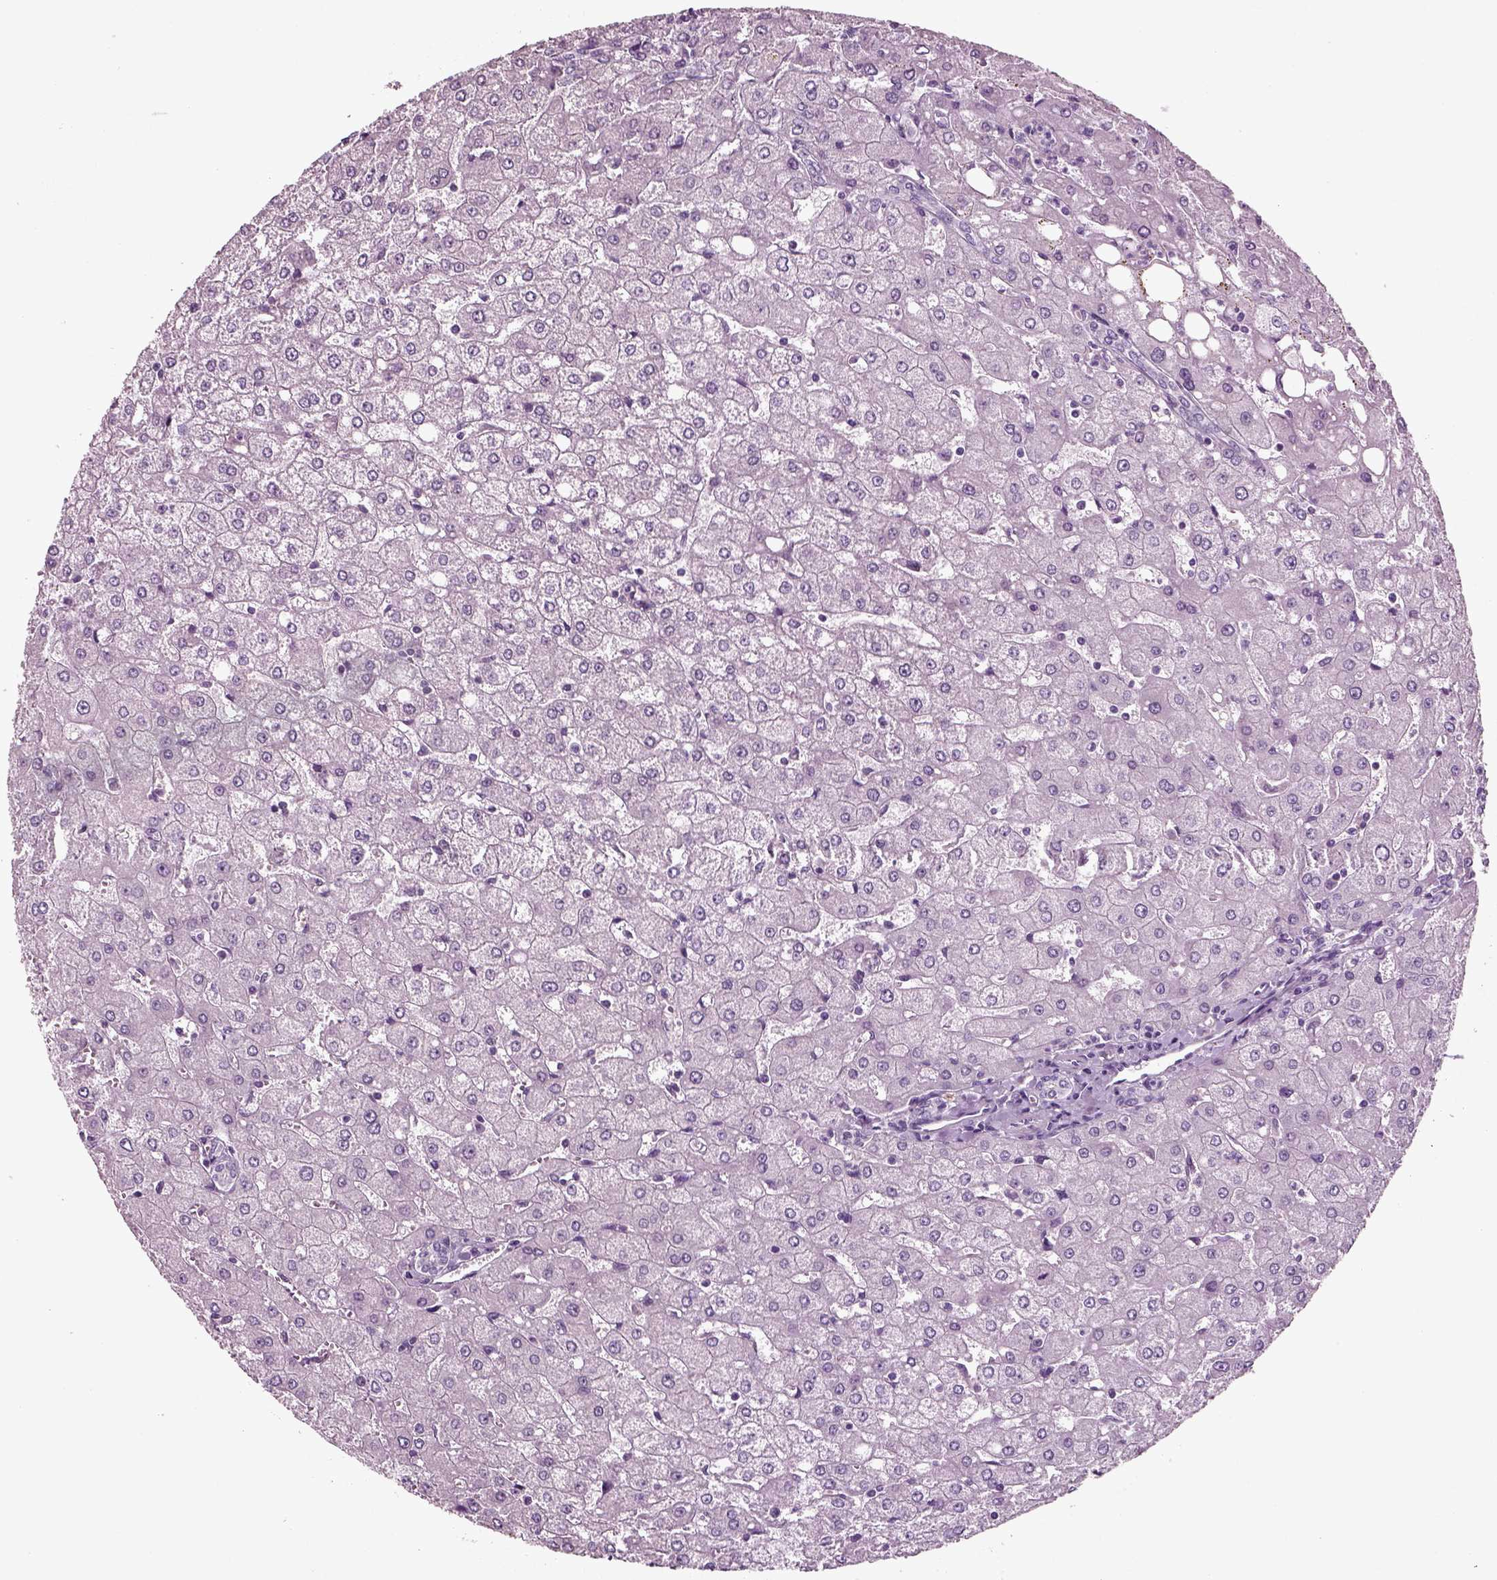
{"staining": {"intensity": "negative", "quantity": "none", "location": "none"}, "tissue": "liver", "cell_type": "Cholangiocytes", "image_type": "normal", "snomed": [{"axis": "morphology", "description": "Normal tissue, NOS"}, {"axis": "topography", "description": "Liver"}], "caption": "IHC micrograph of unremarkable liver: human liver stained with DAB (3,3'-diaminobenzidine) displays no significant protein staining in cholangiocytes.", "gene": "DEFB118", "patient": {"sex": "female", "age": 53}}